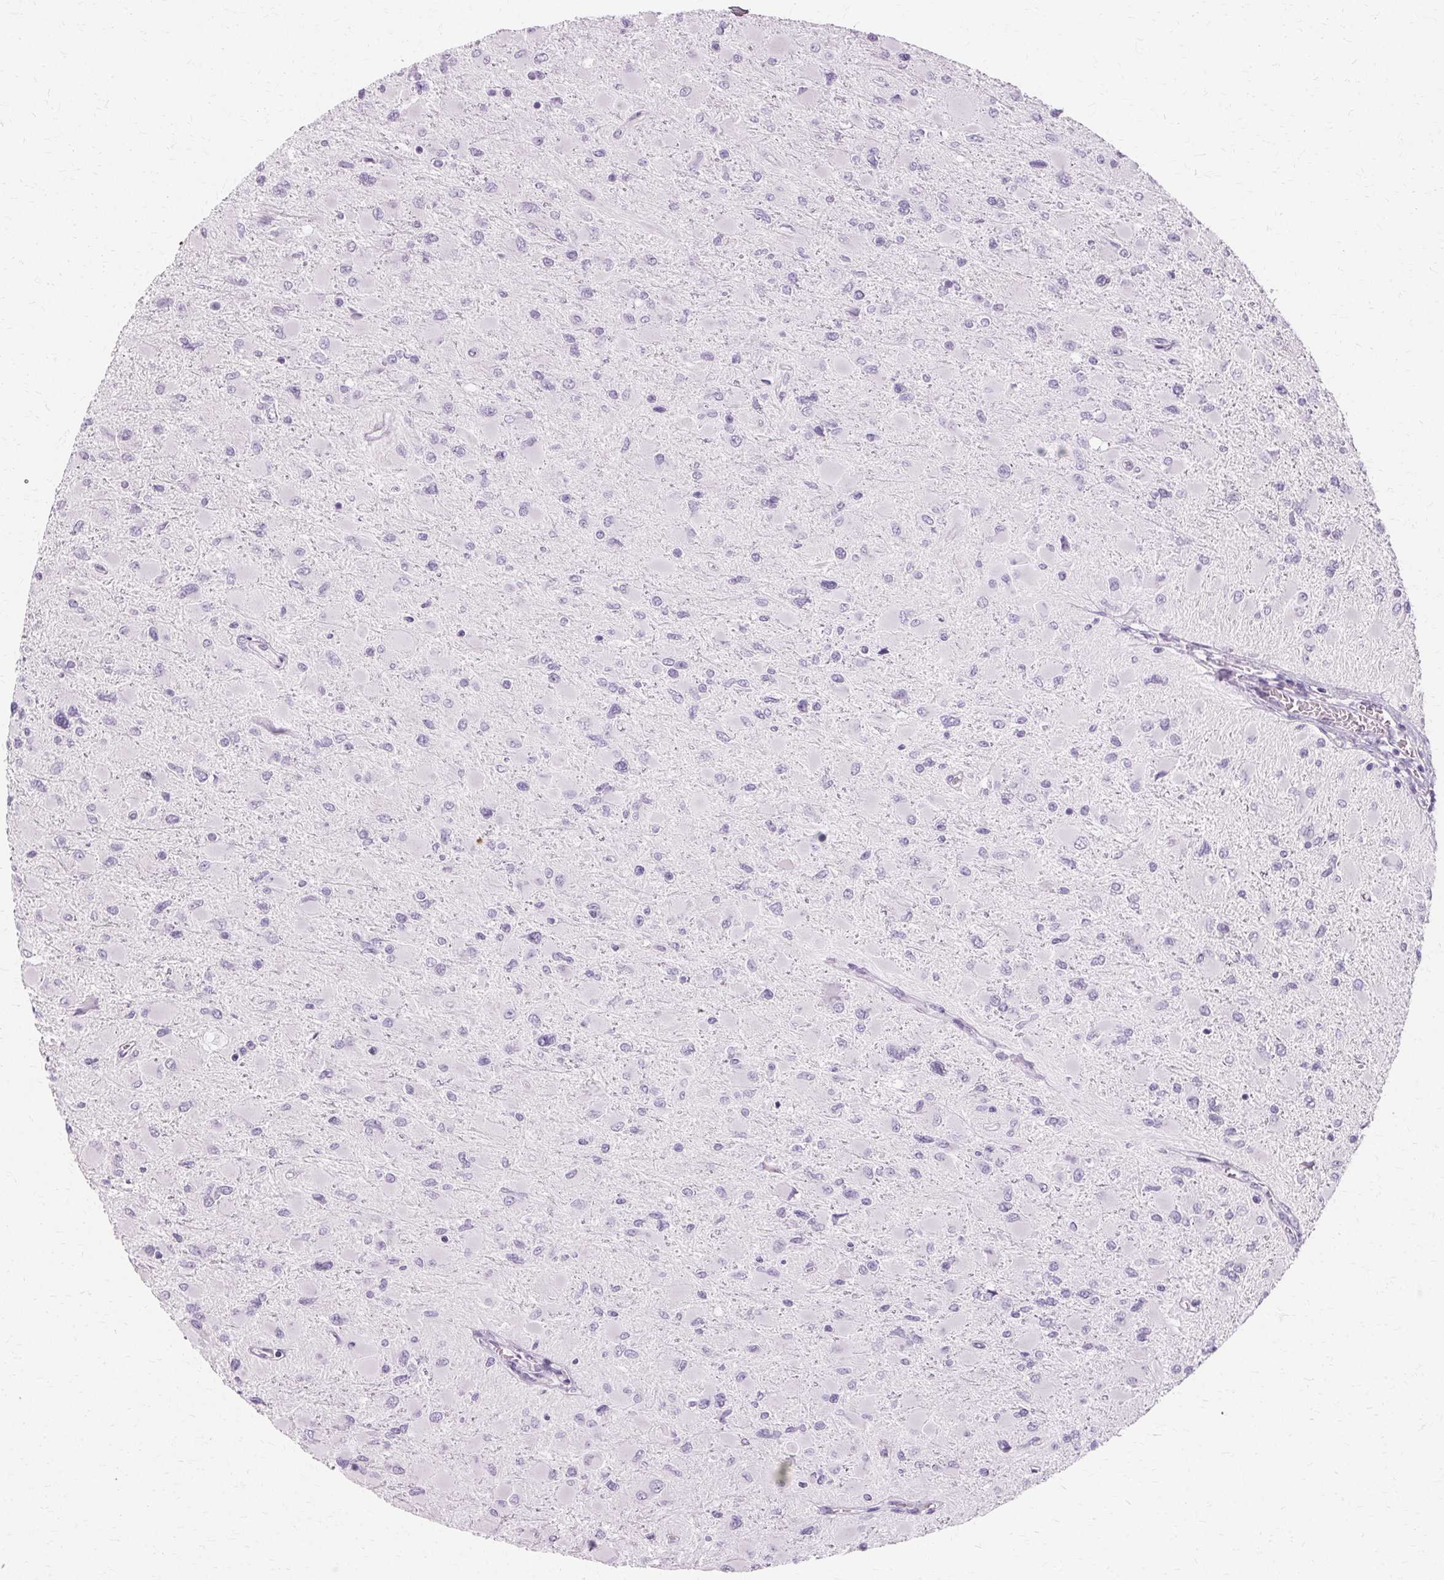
{"staining": {"intensity": "negative", "quantity": "none", "location": "none"}, "tissue": "glioma", "cell_type": "Tumor cells", "image_type": "cancer", "snomed": [{"axis": "morphology", "description": "Glioma, malignant, High grade"}, {"axis": "topography", "description": "Cerebral cortex"}], "caption": "Immunohistochemistry (IHC) histopathology image of human malignant high-grade glioma stained for a protein (brown), which demonstrates no expression in tumor cells.", "gene": "KRT6C", "patient": {"sex": "female", "age": 36}}